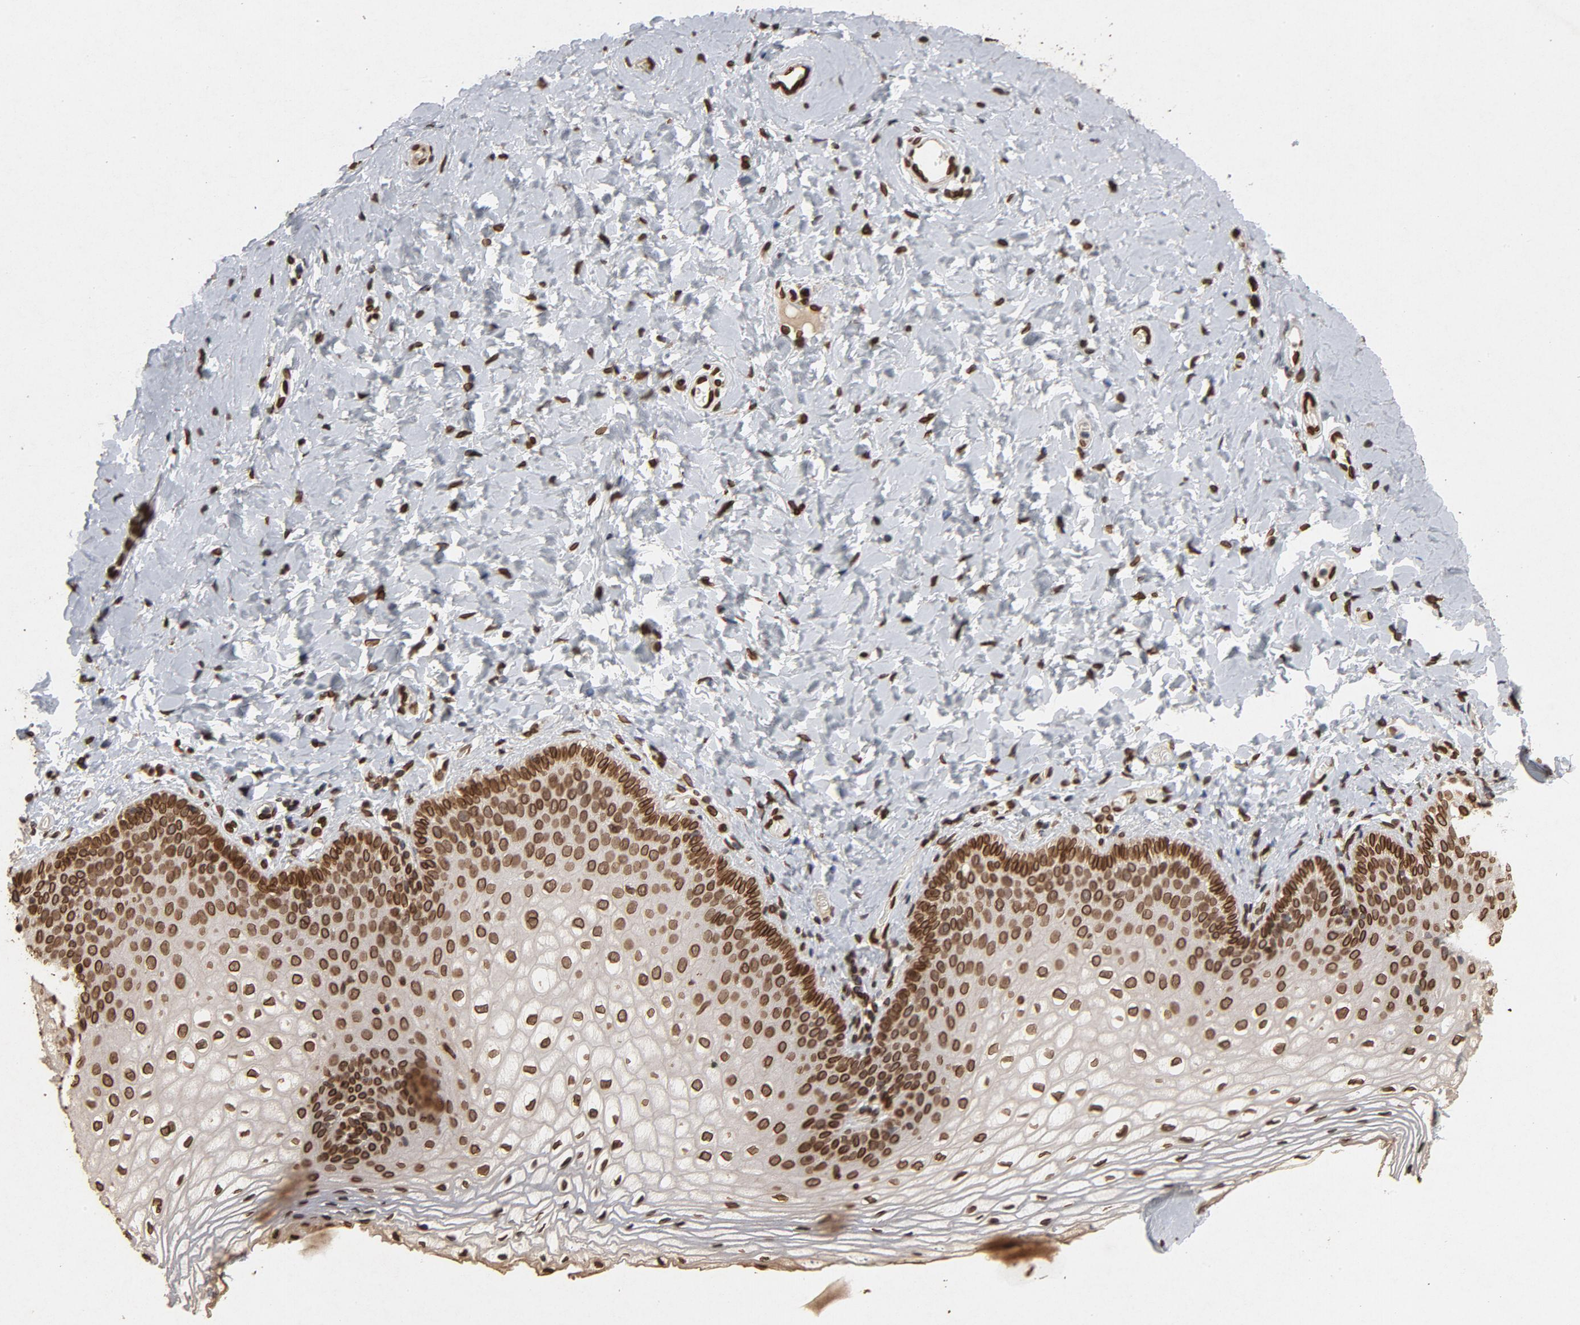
{"staining": {"intensity": "strong", "quantity": ">75%", "location": "cytoplasmic/membranous,nuclear"}, "tissue": "vagina", "cell_type": "Squamous epithelial cells", "image_type": "normal", "snomed": [{"axis": "morphology", "description": "Normal tissue, NOS"}, {"axis": "topography", "description": "Vagina"}], "caption": "Protein expression analysis of benign vagina exhibits strong cytoplasmic/membranous,nuclear staining in about >75% of squamous epithelial cells. The staining was performed using DAB (3,3'-diaminobenzidine), with brown indicating positive protein expression. Nuclei are stained blue with hematoxylin.", "gene": "LMNA", "patient": {"sex": "female", "age": 55}}